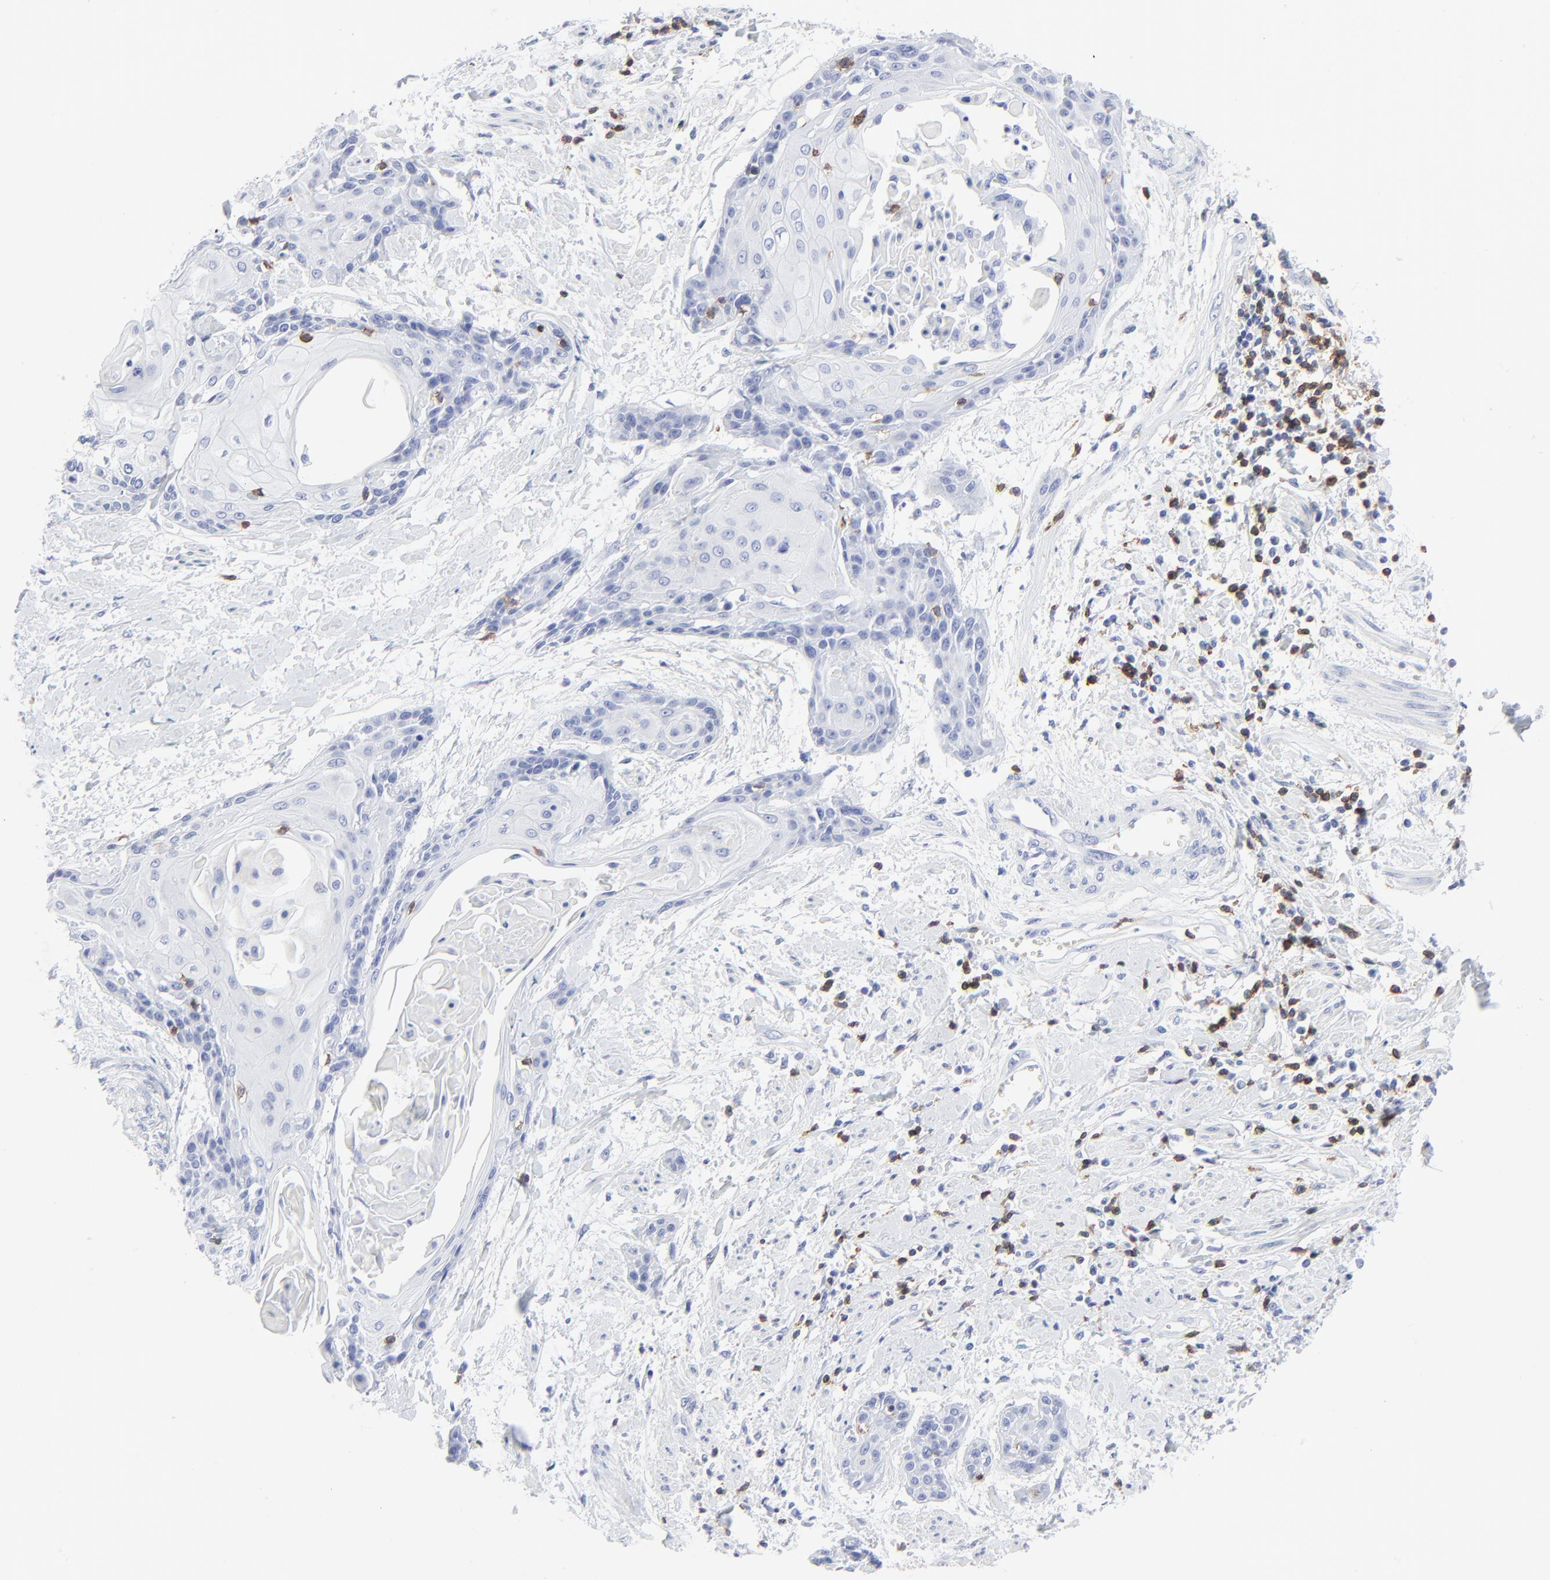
{"staining": {"intensity": "negative", "quantity": "none", "location": "none"}, "tissue": "cervical cancer", "cell_type": "Tumor cells", "image_type": "cancer", "snomed": [{"axis": "morphology", "description": "Squamous cell carcinoma, NOS"}, {"axis": "topography", "description": "Cervix"}], "caption": "The histopathology image exhibits no staining of tumor cells in squamous cell carcinoma (cervical).", "gene": "LCK", "patient": {"sex": "female", "age": 57}}